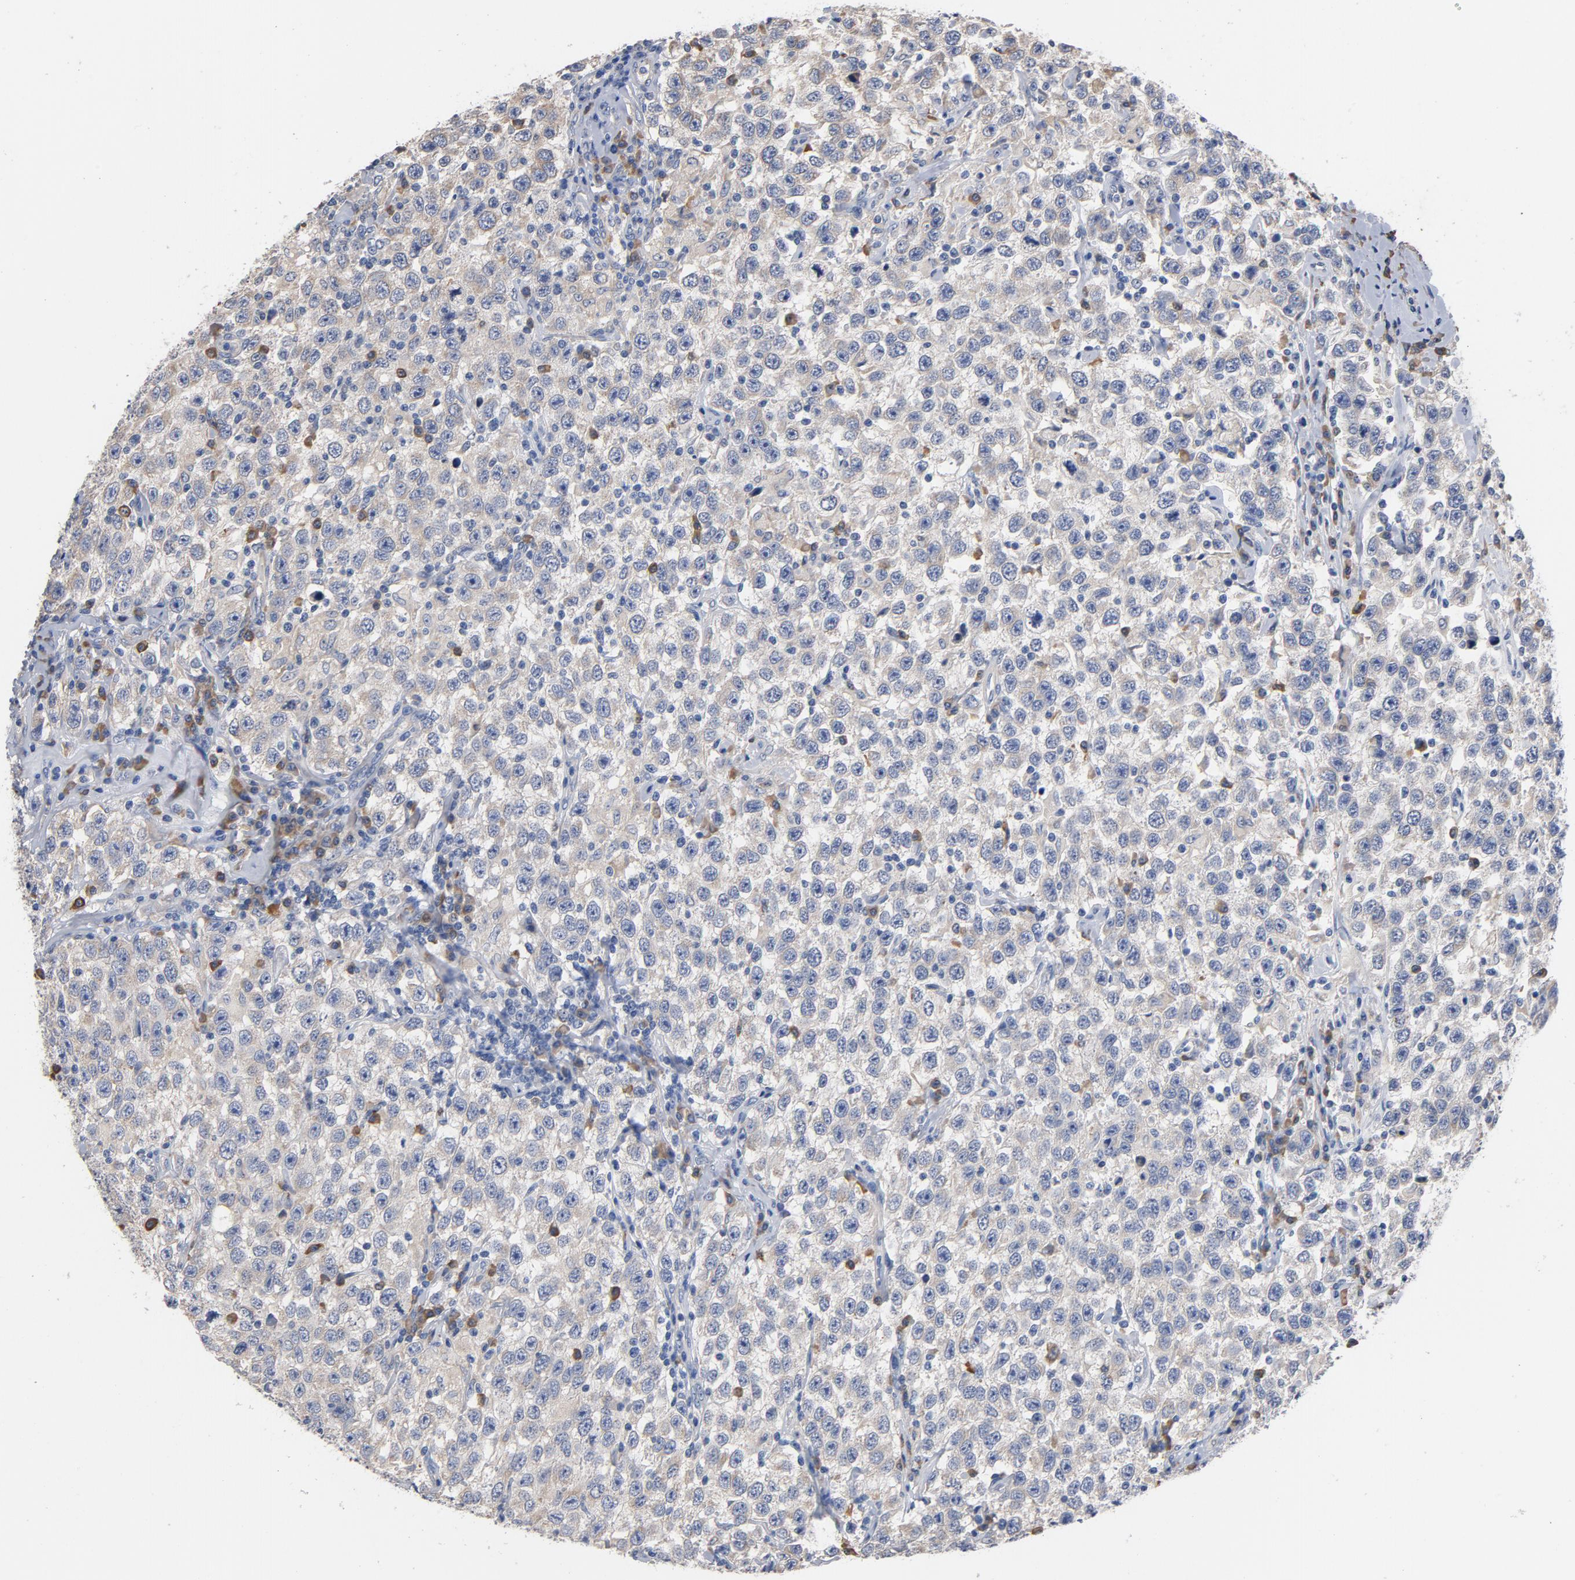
{"staining": {"intensity": "negative", "quantity": "none", "location": "none"}, "tissue": "testis cancer", "cell_type": "Tumor cells", "image_type": "cancer", "snomed": [{"axis": "morphology", "description": "Seminoma, NOS"}, {"axis": "topography", "description": "Testis"}], "caption": "IHC of human testis cancer exhibits no expression in tumor cells.", "gene": "TLR4", "patient": {"sex": "male", "age": 41}}